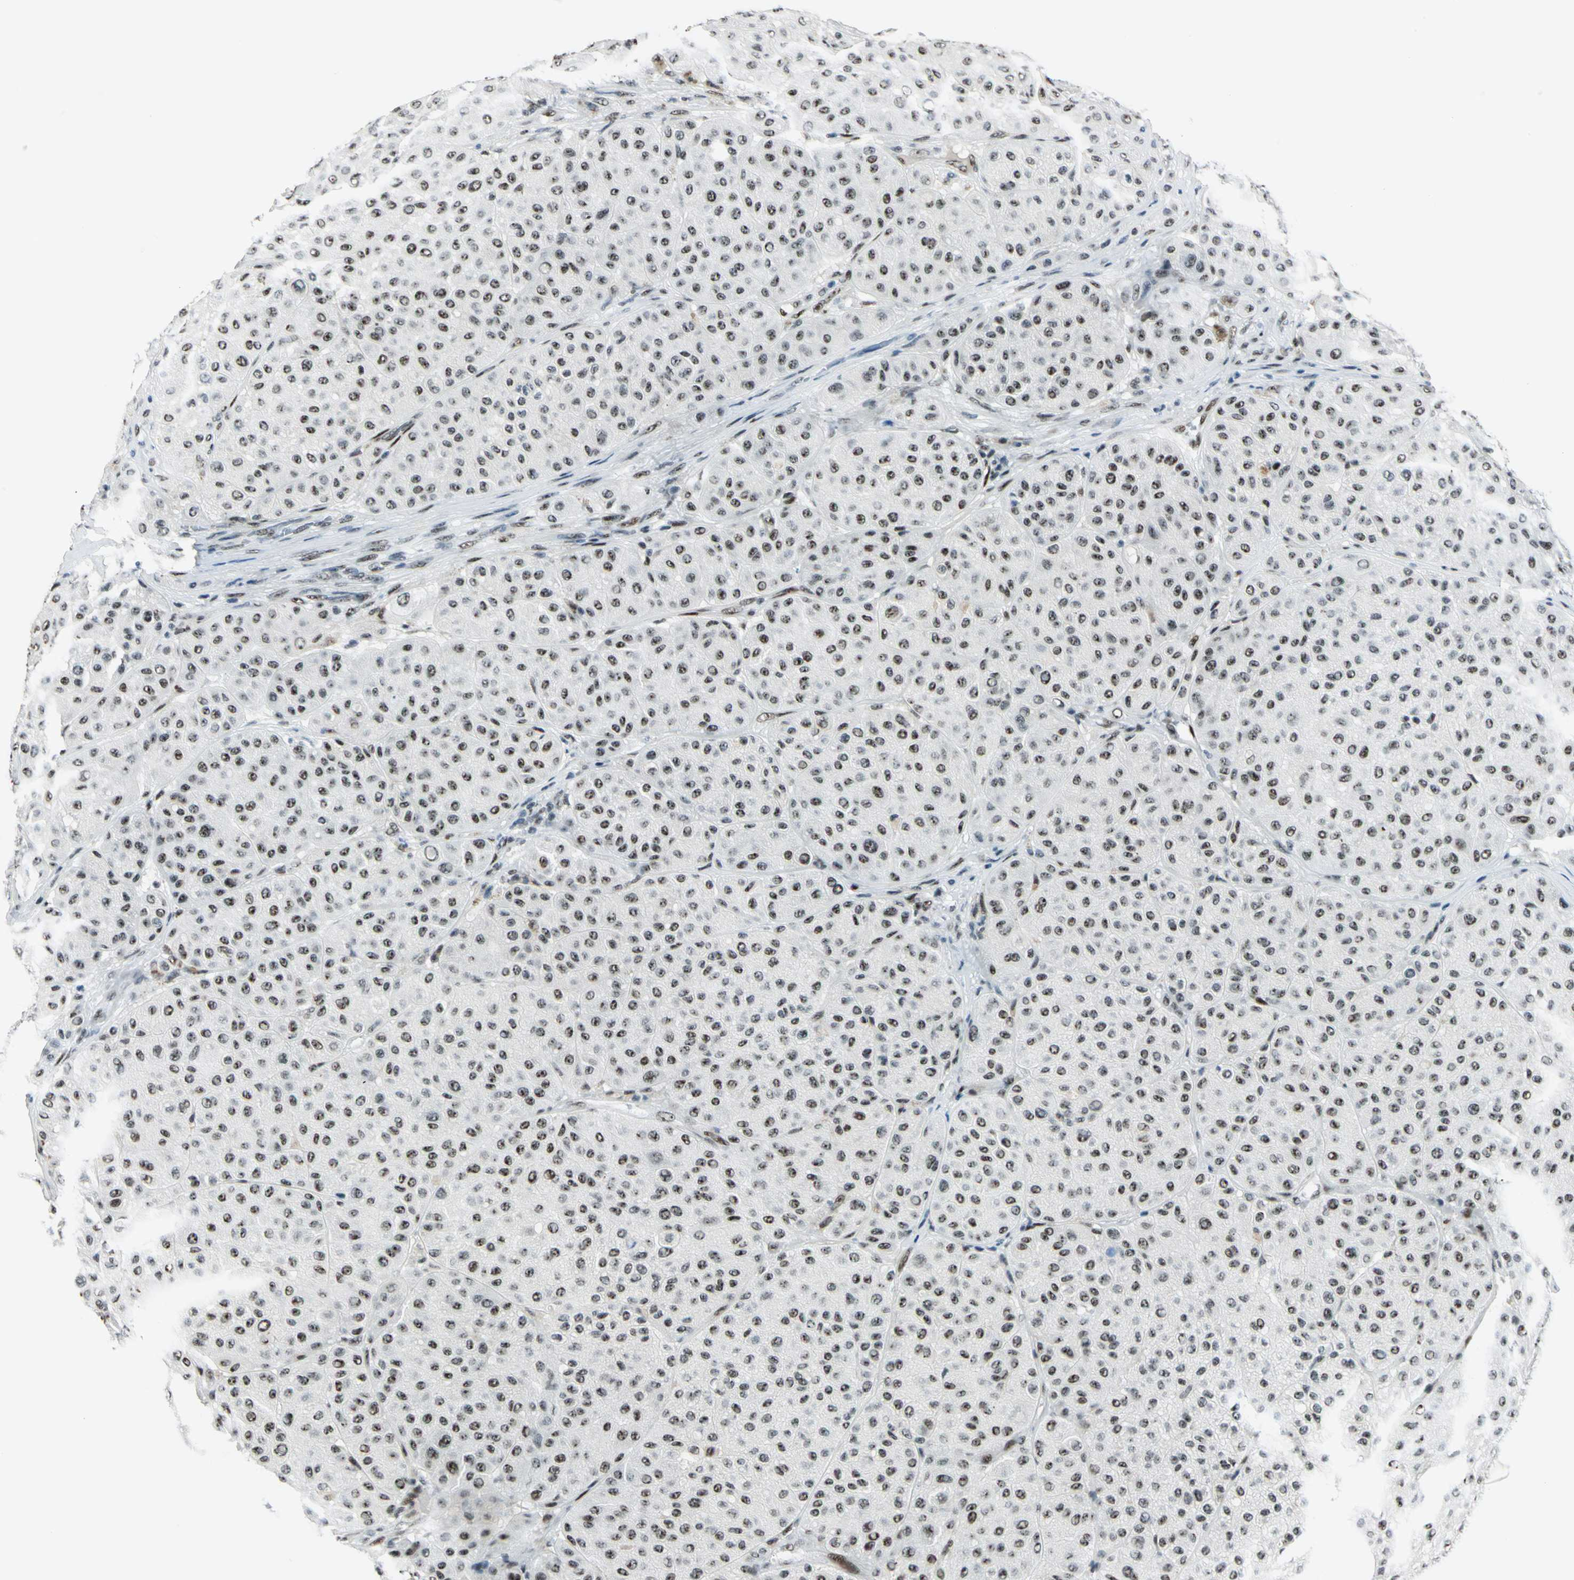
{"staining": {"intensity": "strong", "quantity": ">75%", "location": "nuclear"}, "tissue": "melanoma", "cell_type": "Tumor cells", "image_type": "cancer", "snomed": [{"axis": "morphology", "description": "Normal tissue, NOS"}, {"axis": "morphology", "description": "Malignant melanoma, Metastatic site"}, {"axis": "topography", "description": "Skin"}], "caption": "Immunohistochemical staining of malignant melanoma (metastatic site) exhibits high levels of strong nuclear staining in approximately >75% of tumor cells. (IHC, brightfield microscopy, high magnification).", "gene": "KAT6B", "patient": {"sex": "male", "age": 41}}